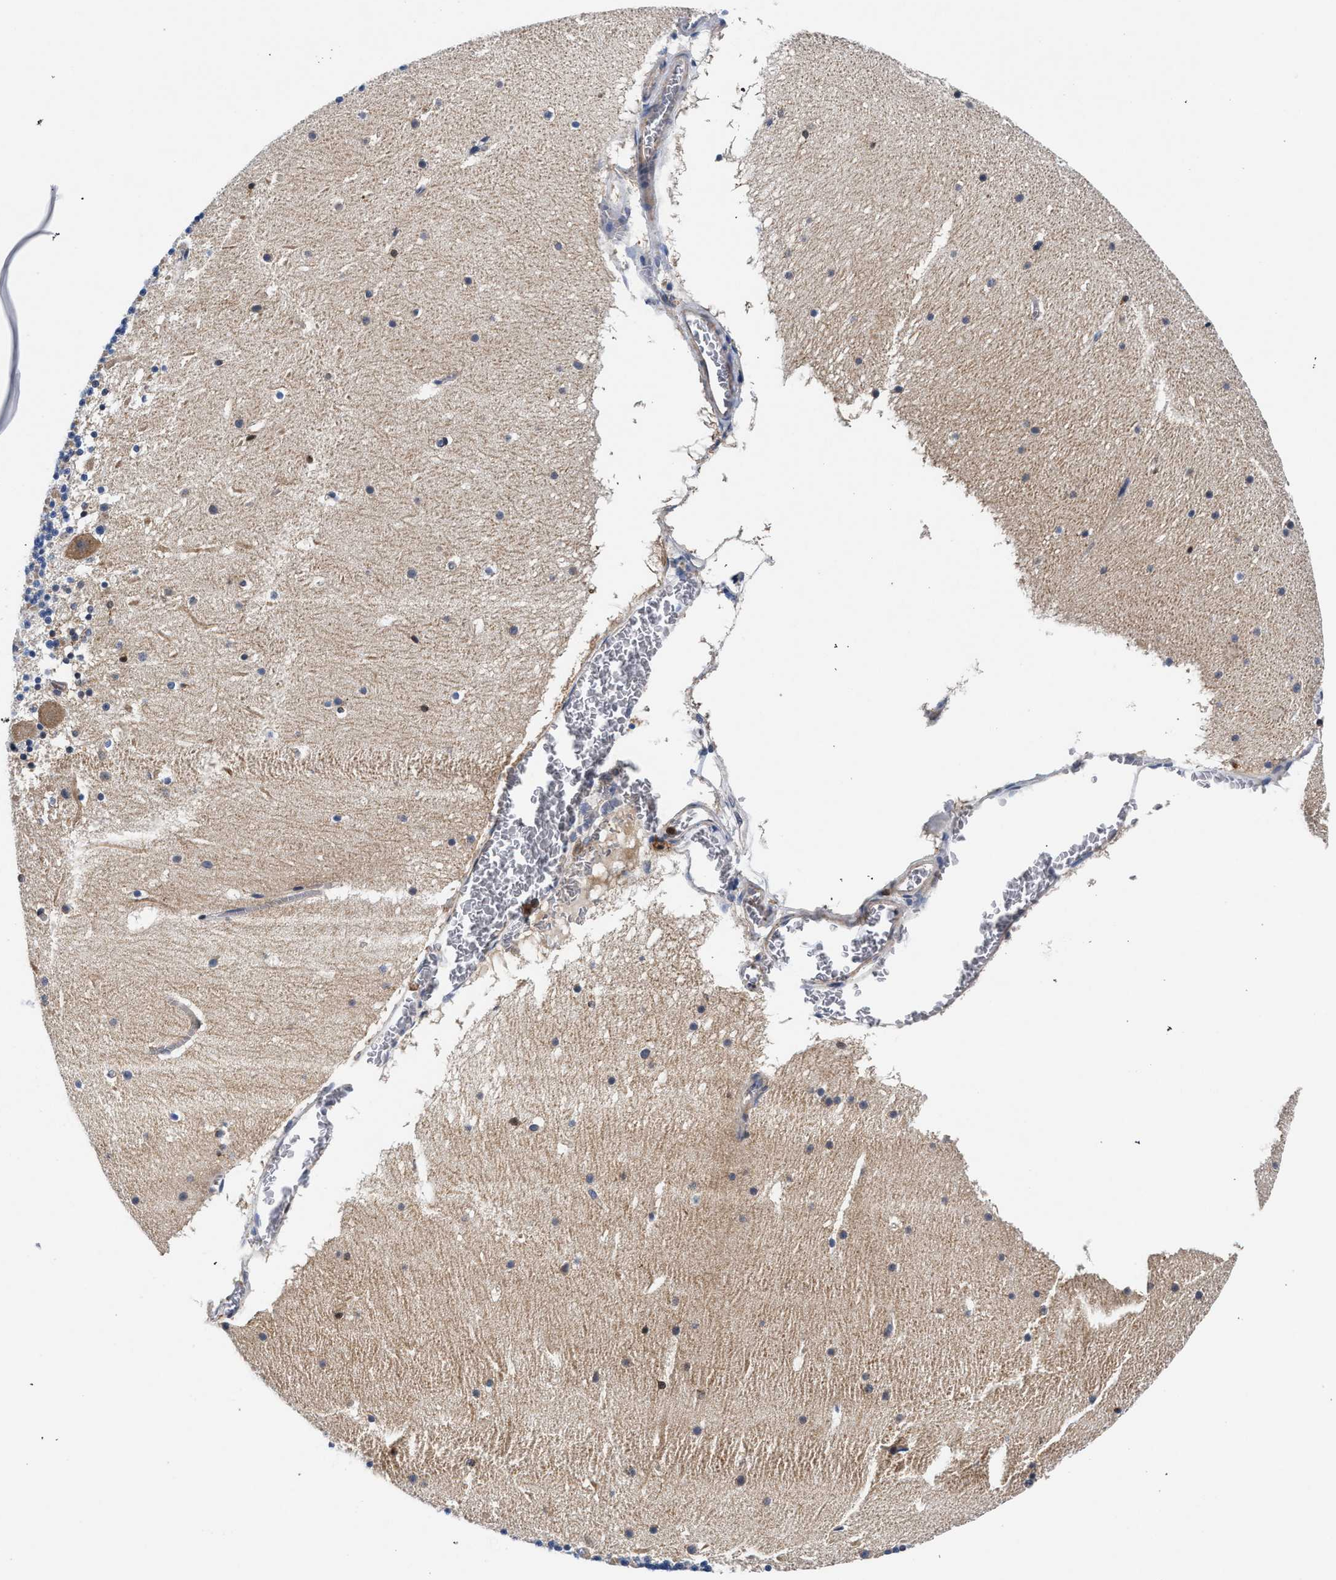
{"staining": {"intensity": "negative", "quantity": "none", "location": "none"}, "tissue": "cerebellum", "cell_type": "Cells in granular layer", "image_type": "normal", "snomed": [{"axis": "morphology", "description": "Normal tissue, NOS"}, {"axis": "topography", "description": "Cerebellum"}], "caption": "Immunohistochemical staining of unremarkable cerebellum exhibits no significant positivity in cells in granular layer.", "gene": "LASP1", "patient": {"sex": "male", "age": 45}}